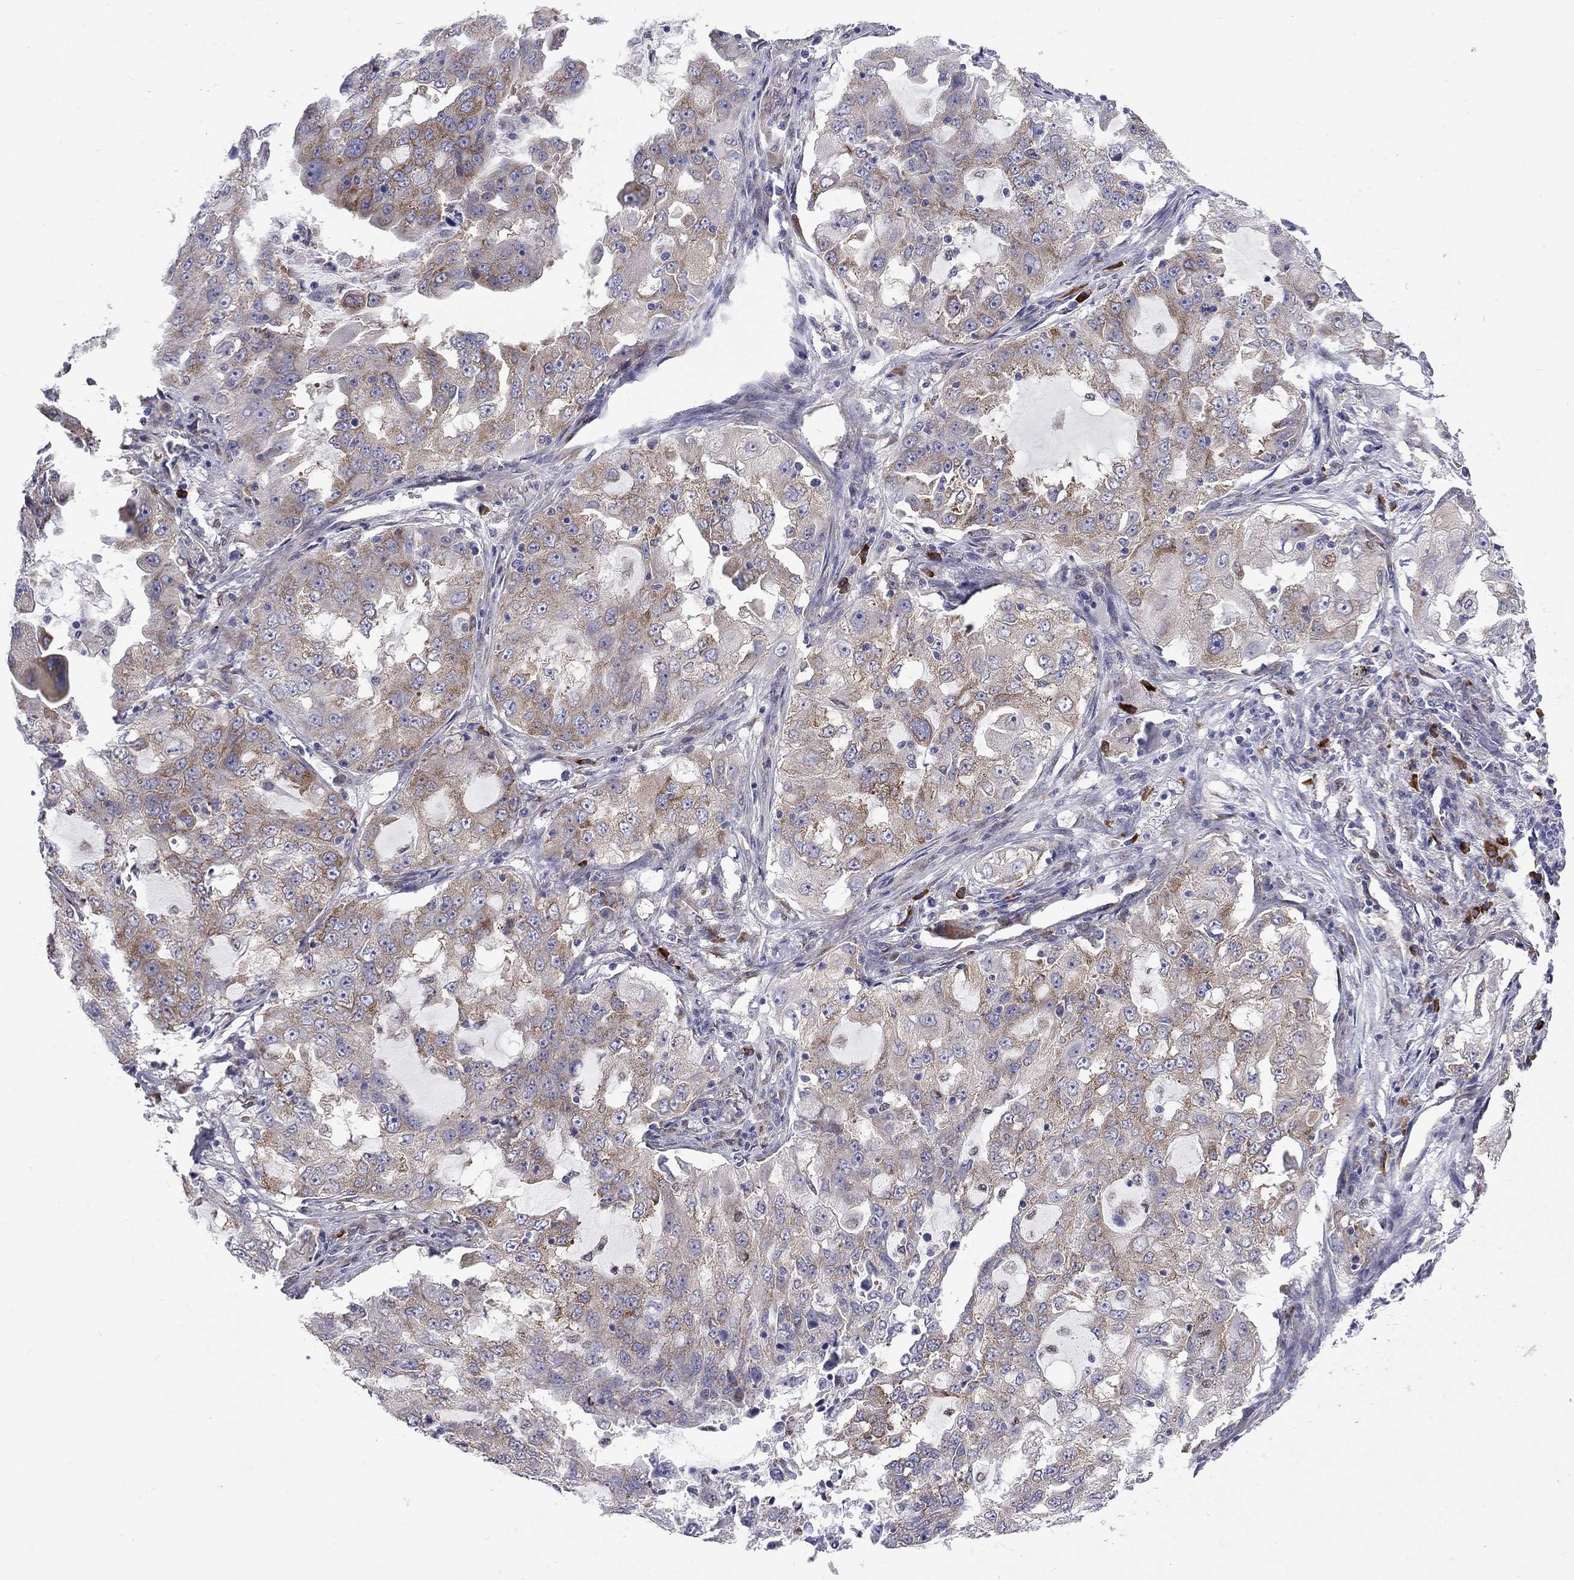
{"staining": {"intensity": "moderate", "quantity": ">75%", "location": "cytoplasmic/membranous"}, "tissue": "lung cancer", "cell_type": "Tumor cells", "image_type": "cancer", "snomed": [{"axis": "morphology", "description": "Adenocarcinoma, NOS"}, {"axis": "topography", "description": "Lung"}], "caption": "Human lung adenocarcinoma stained for a protein (brown) exhibits moderate cytoplasmic/membranous positive staining in approximately >75% of tumor cells.", "gene": "PABPC4", "patient": {"sex": "female", "age": 61}}